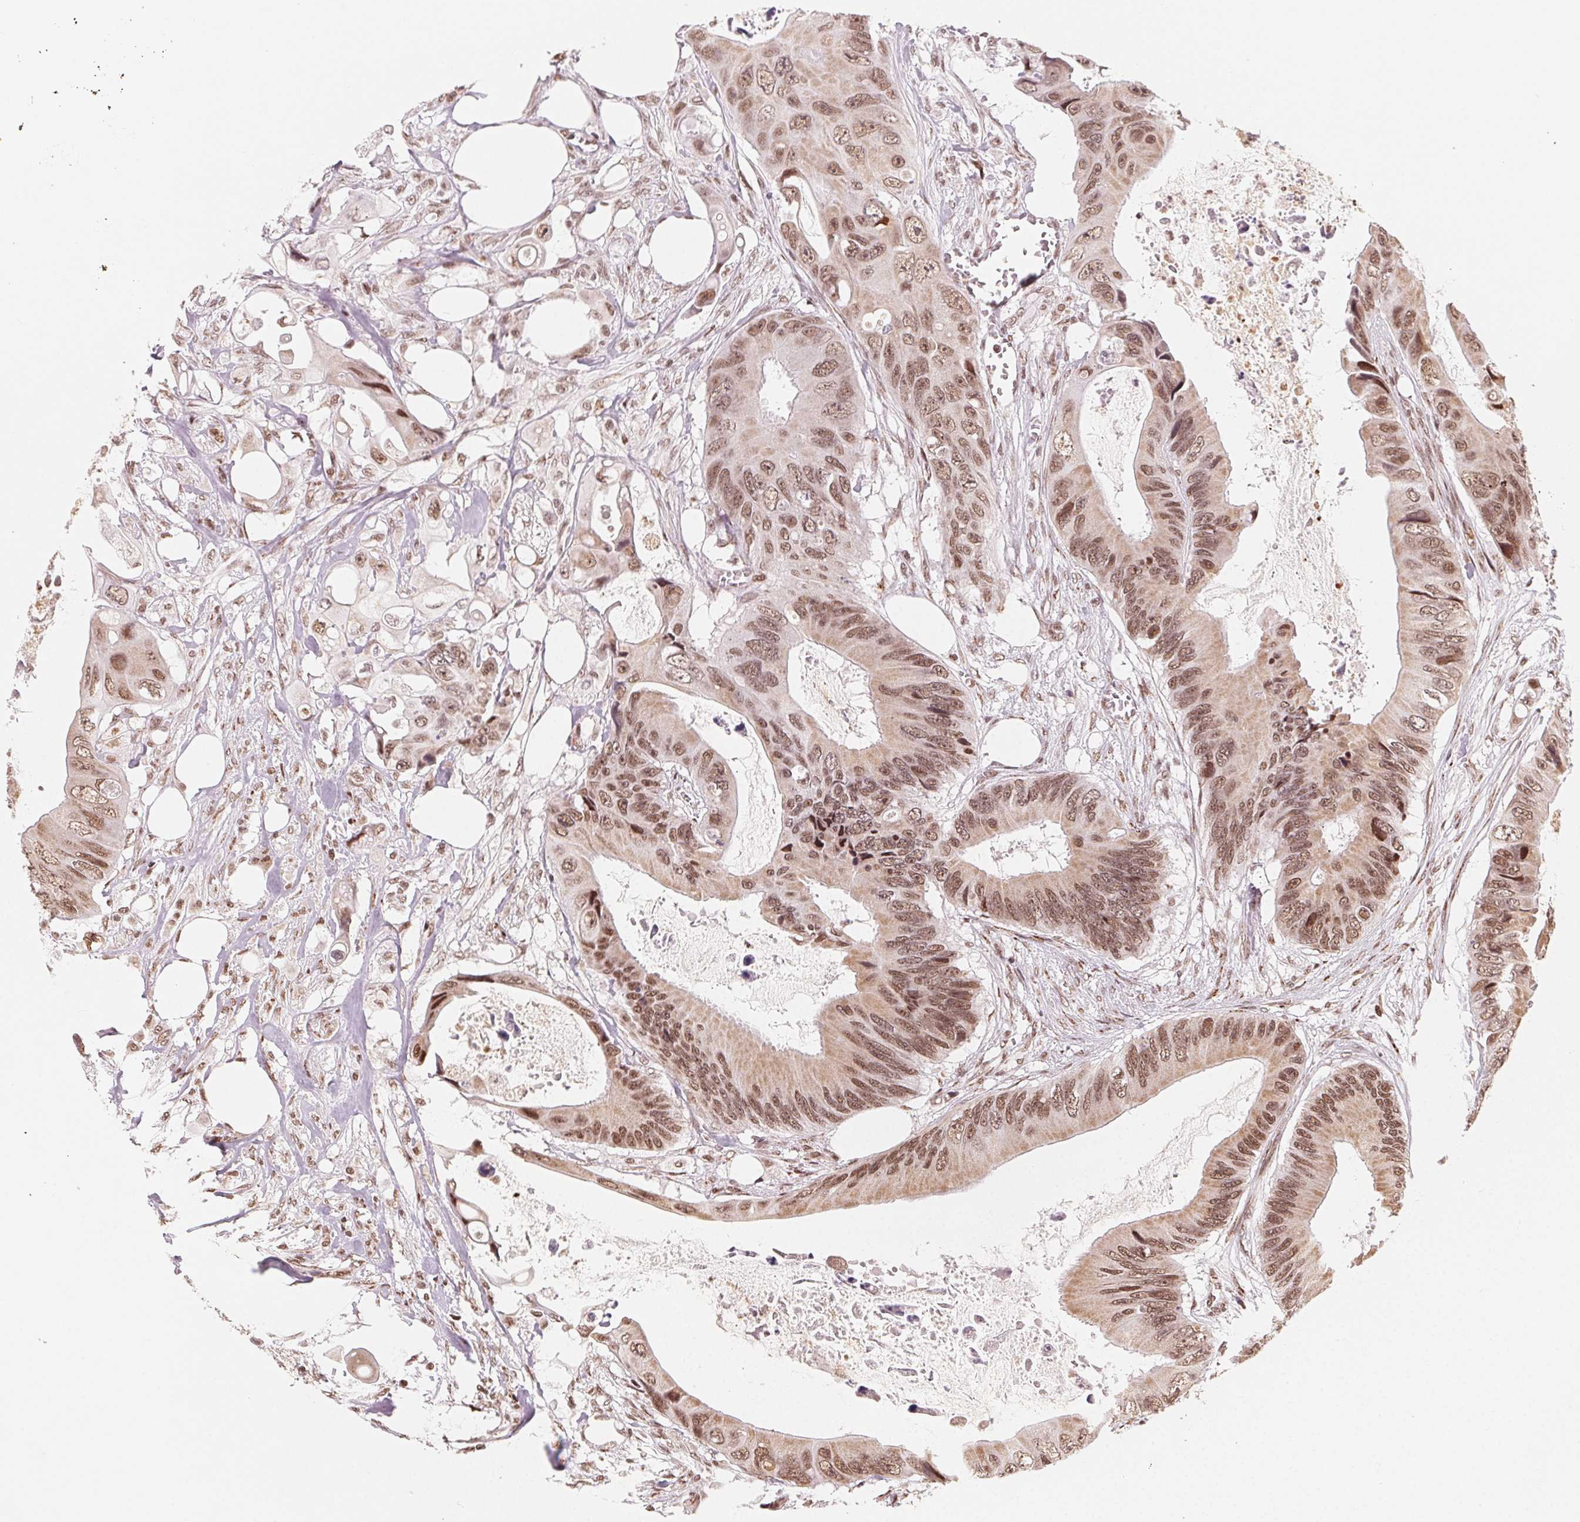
{"staining": {"intensity": "moderate", "quantity": ">75%", "location": "nuclear"}, "tissue": "colorectal cancer", "cell_type": "Tumor cells", "image_type": "cancer", "snomed": [{"axis": "morphology", "description": "Adenocarcinoma, NOS"}, {"axis": "topography", "description": "Rectum"}], "caption": "A brown stain labels moderate nuclear positivity of a protein in colorectal adenocarcinoma tumor cells.", "gene": "TOPORS", "patient": {"sex": "male", "age": 63}}